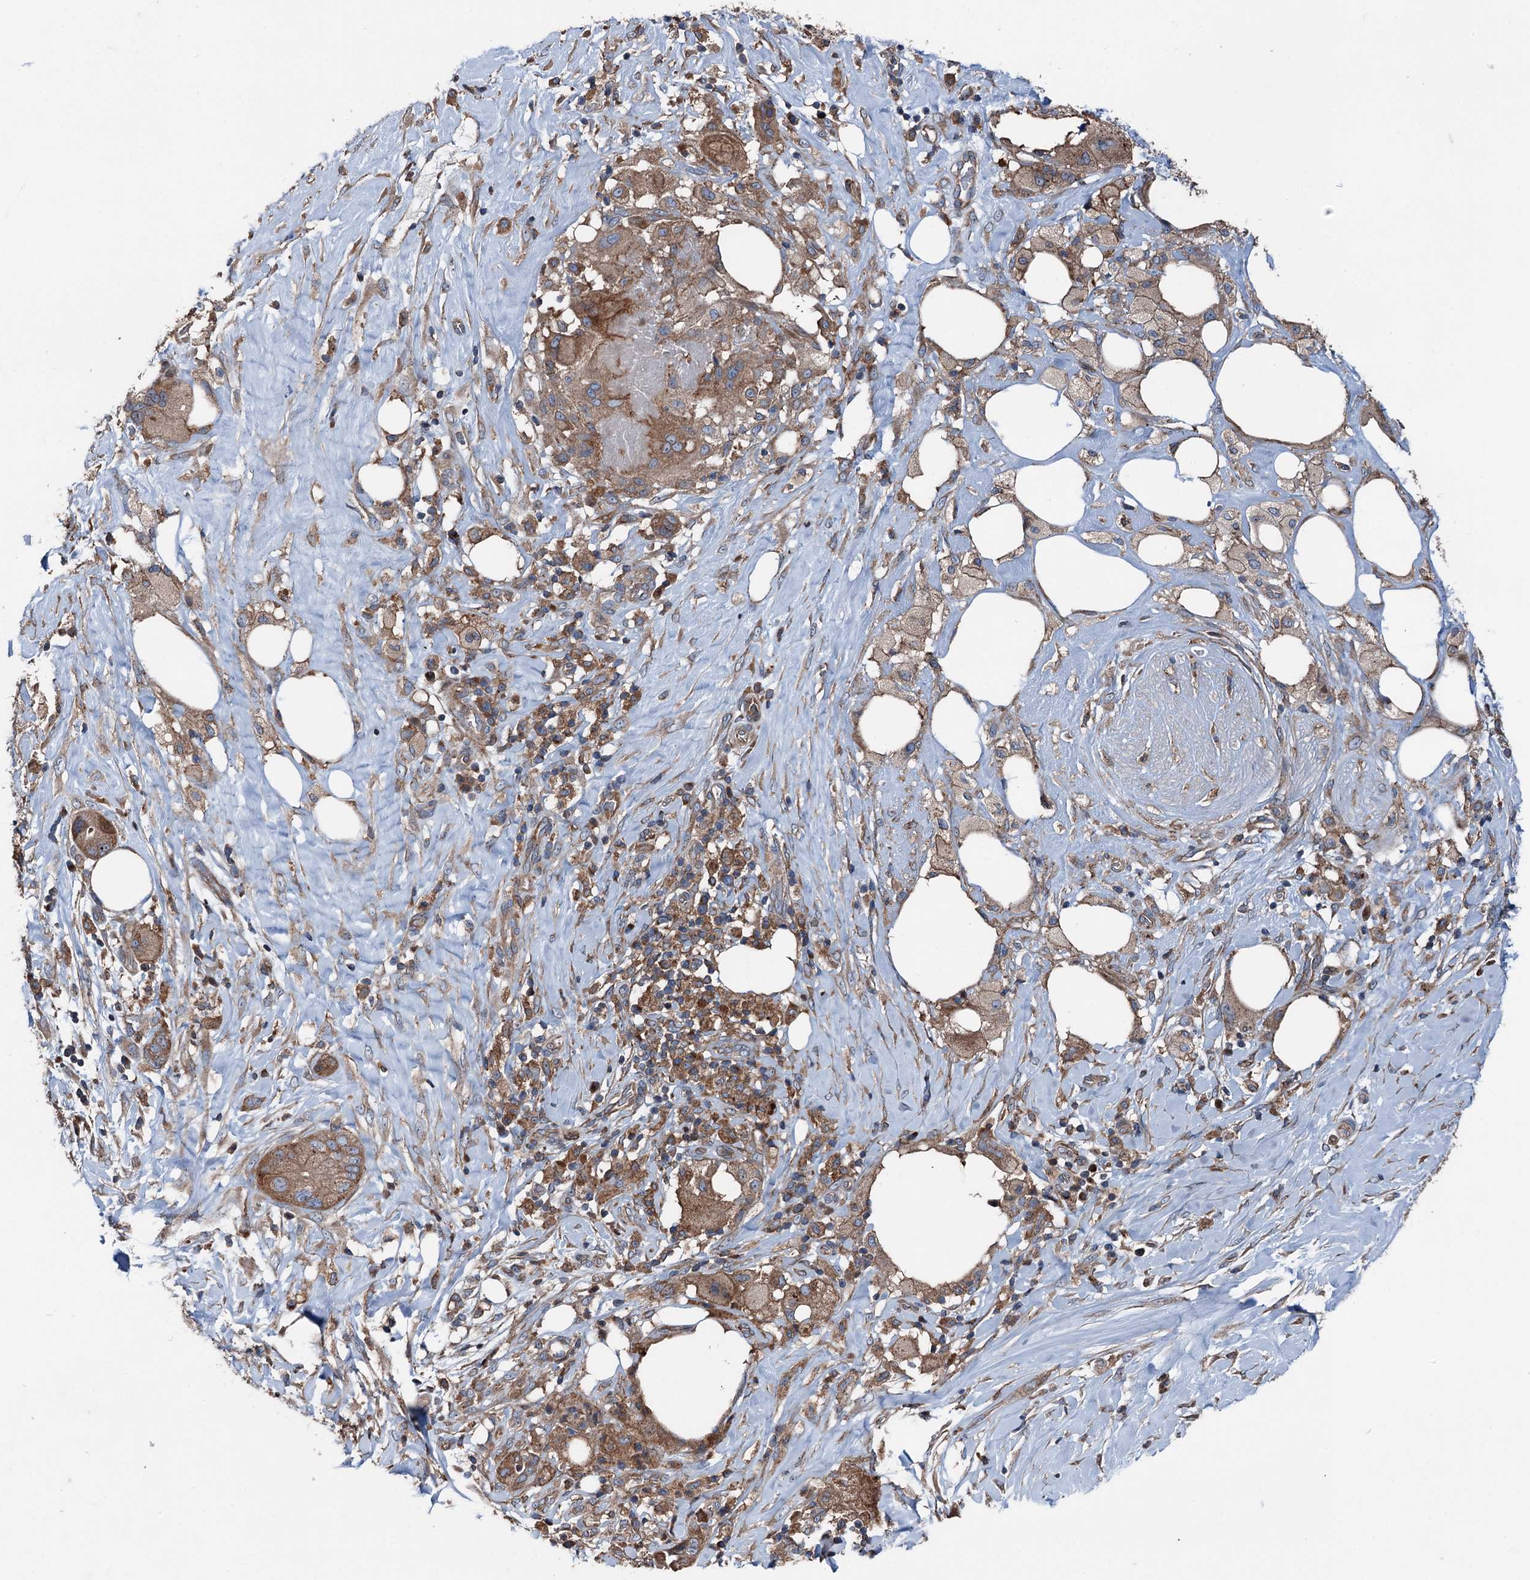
{"staining": {"intensity": "moderate", "quantity": ">75%", "location": "cytoplasmic/membranous"}, "tissue": "pancreatic cancer", "cell_type": "Tumor cells", "image_type": "cancer", "snomed": [{"axis": "morphology", "description": "Adenocarcinoma, NOS"}, {"axis": "topography", "description": "Pancreas"}], "caption": "Tumor cells display medium levels of moderate cytoplasmic/membranous expression in approximately >75% of cells in pancreatic adenocarcinoma.", "gene": "RUFY1", "patient": {"sex": "male", "age": 58}}